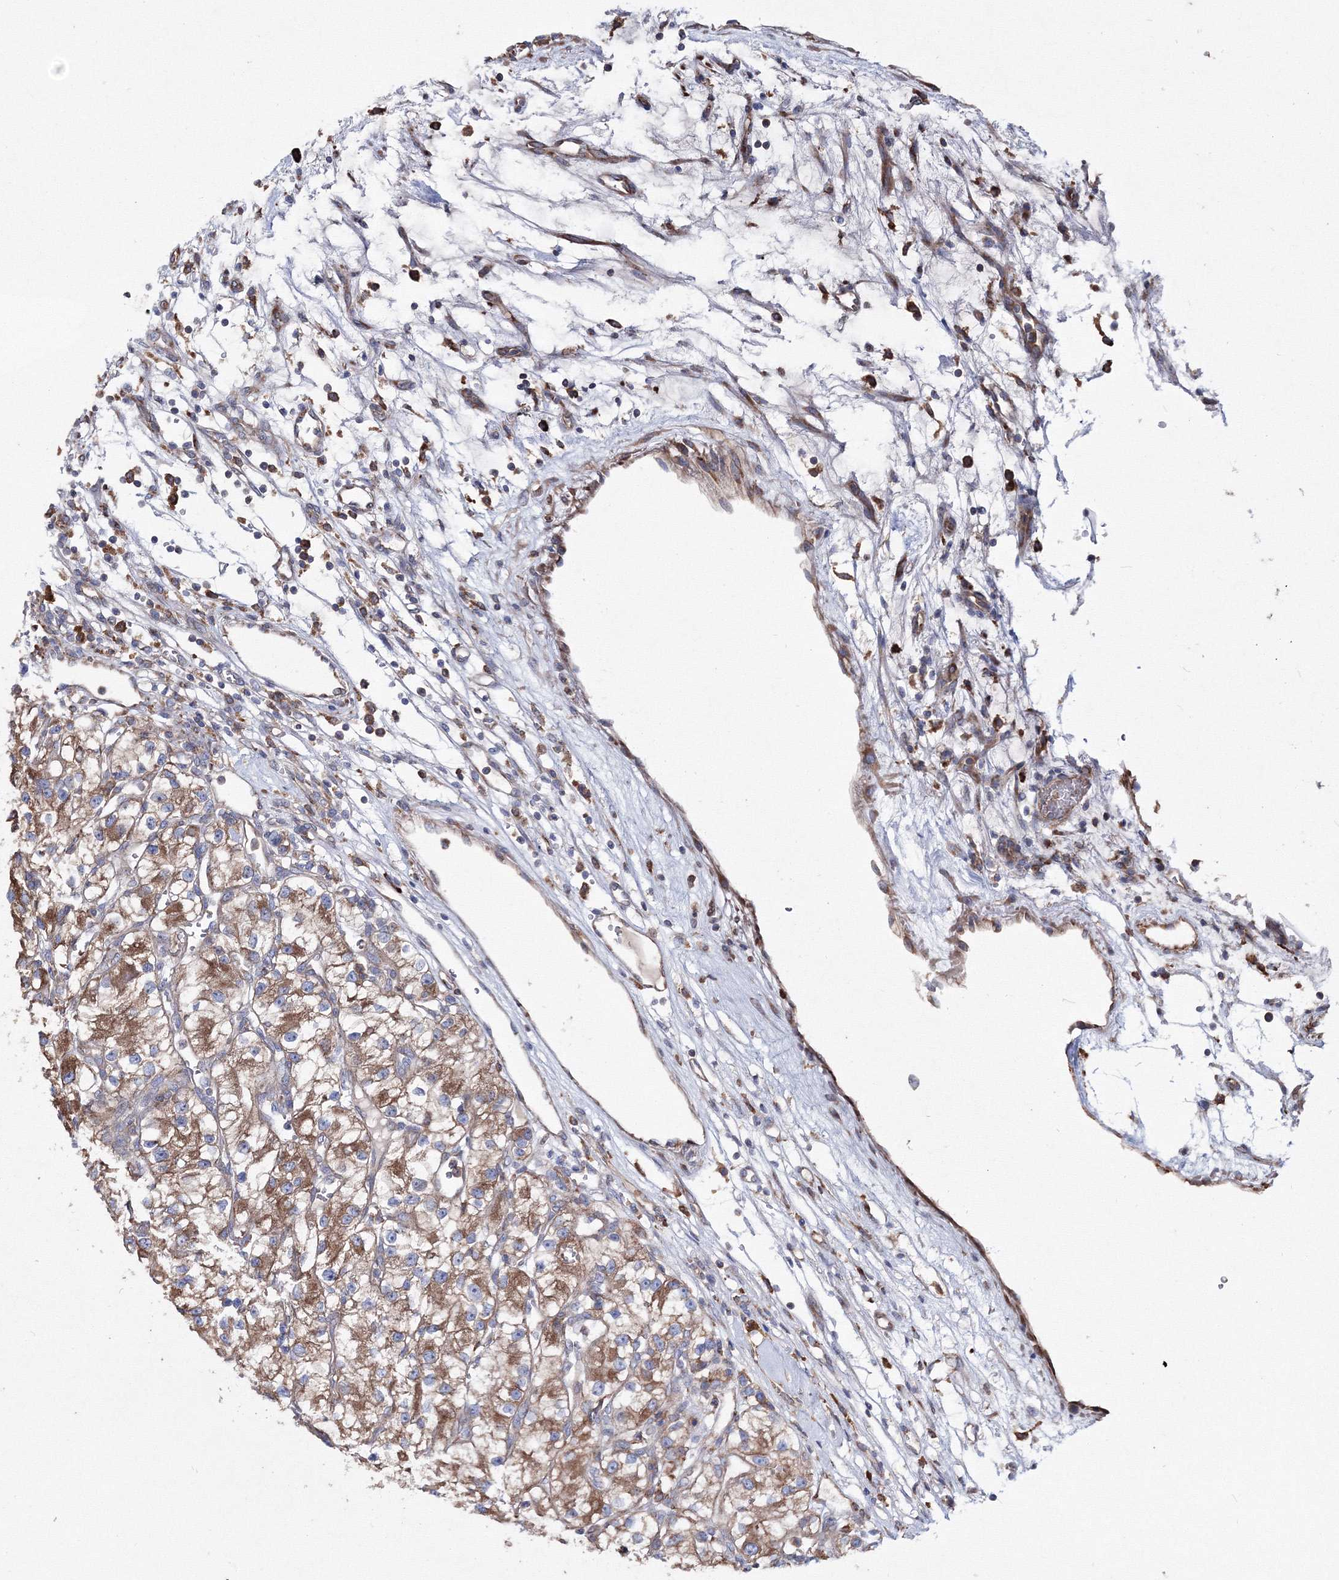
{"staining": {"intensity": "moderate", "quantity": ">75%", "location": "cytoplasmic/membranous"}, "tissue": "renal cancer", "cell_type": "Tumor cells", "image_type": "cancer", "snomed": [{"axis": "morphology", "description": "Adenocarcinoma, NOS"}, {"axis": "topography", "description": "Kidney"}], "caption": "Immunohistochemistry (DAB (3,3'-diaminobenzidine)) staining of renal cancer exhibits moderate cytoplasmic/membranous protein positivity in about >75% of tumor cells.", "gene": "VPS8", "patient": {"sex": "female", "age": 57}}